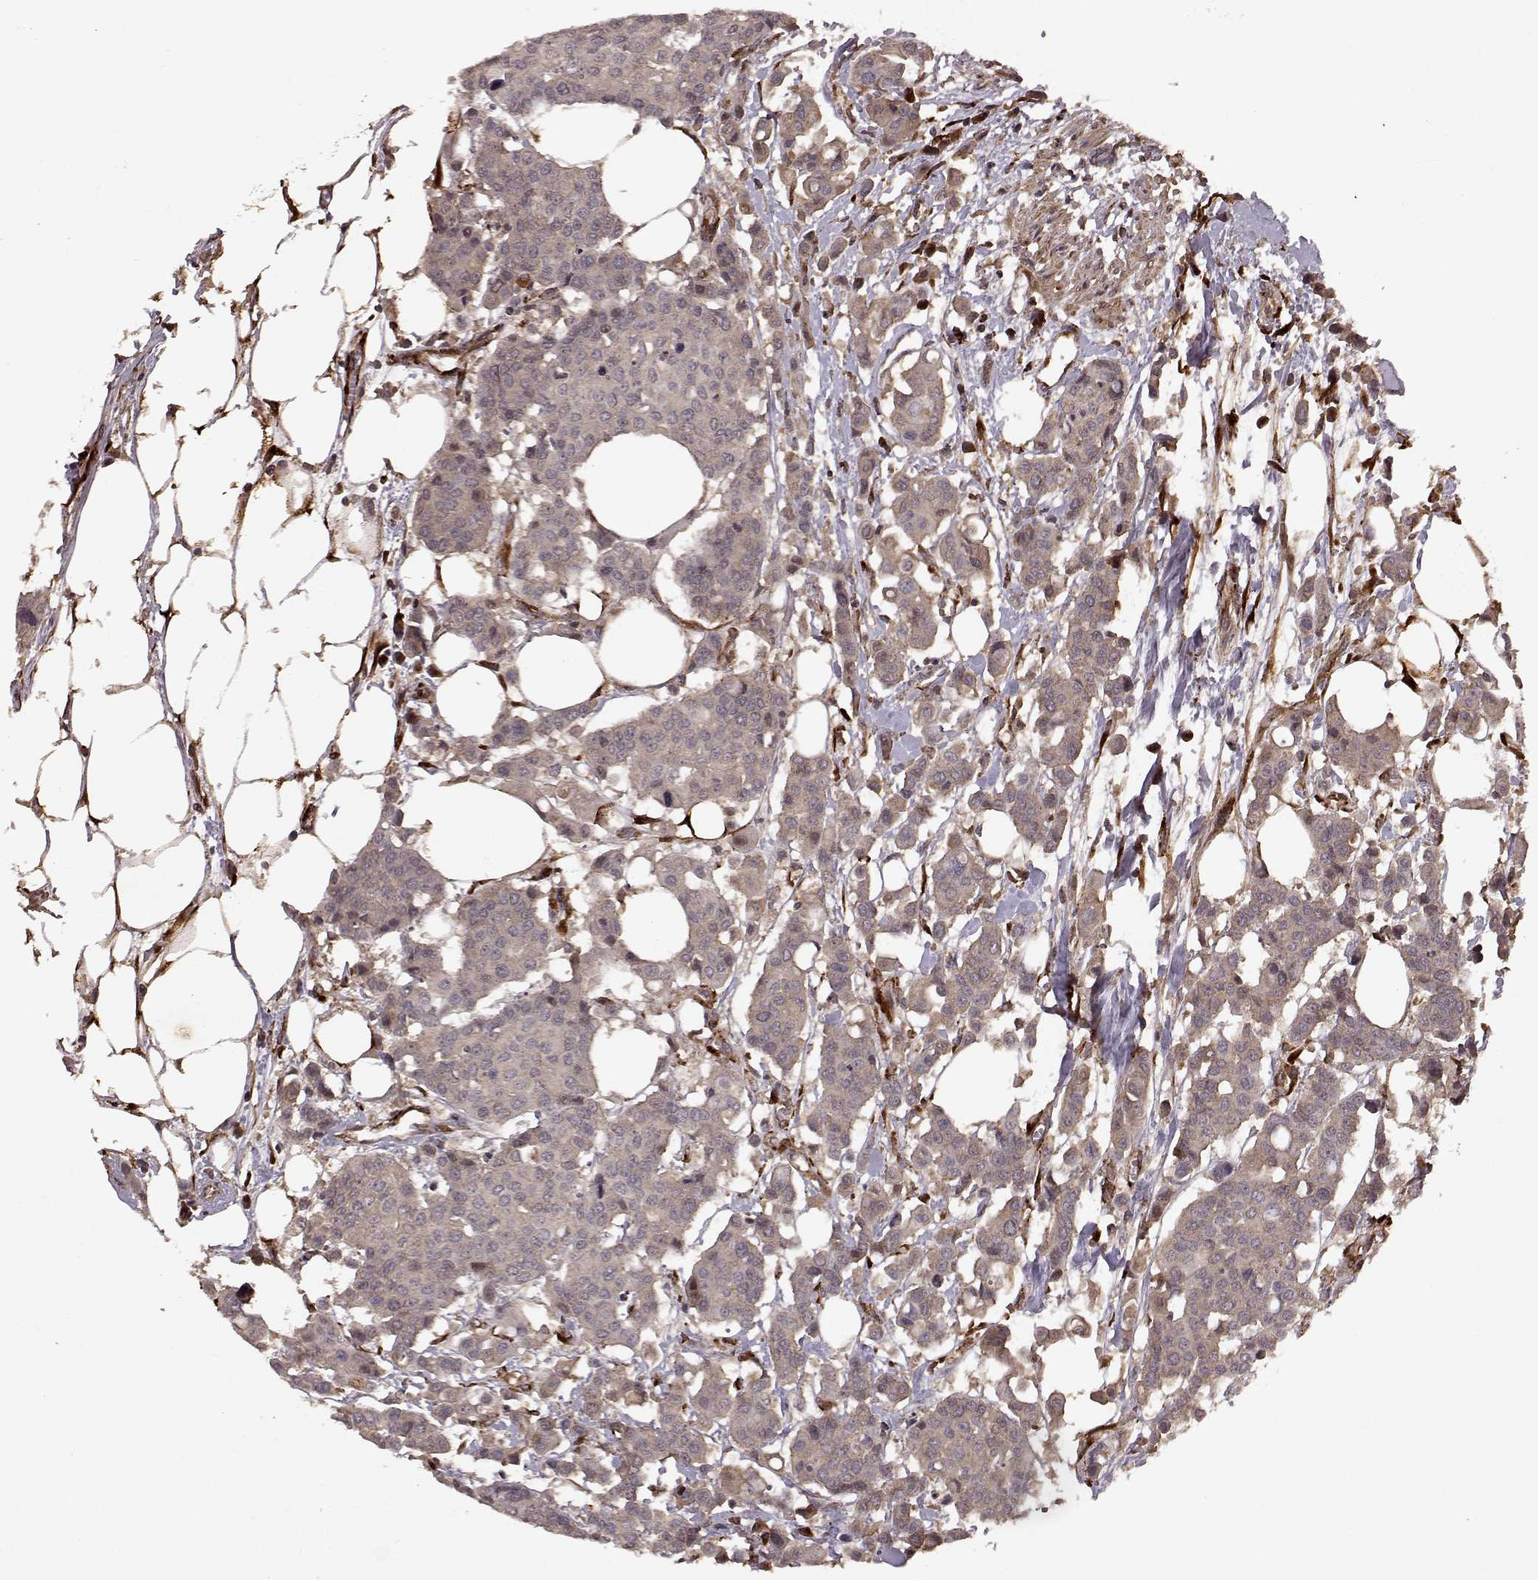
{"staining": {"intensity": "weak", "quantity": ">75%", "location": "cytoplasmic/membranous"}, "tissue": "carcinoid", "cell_type": "Tumor cells", "image_type": "cancer", "snomed": [{"axis": "morphology", "description": "Carcinoid, malignant, NOS"}, {"axis": "topography", "description": "Colon"}], "caption": "A low amount of weak cytoplasmic/membranous staining is present in approximately >75% of tumor cells in carcinoid (malignant) tissue.", "gene": "FSTL1", "patient": {"sex": "male", "age": 81}}